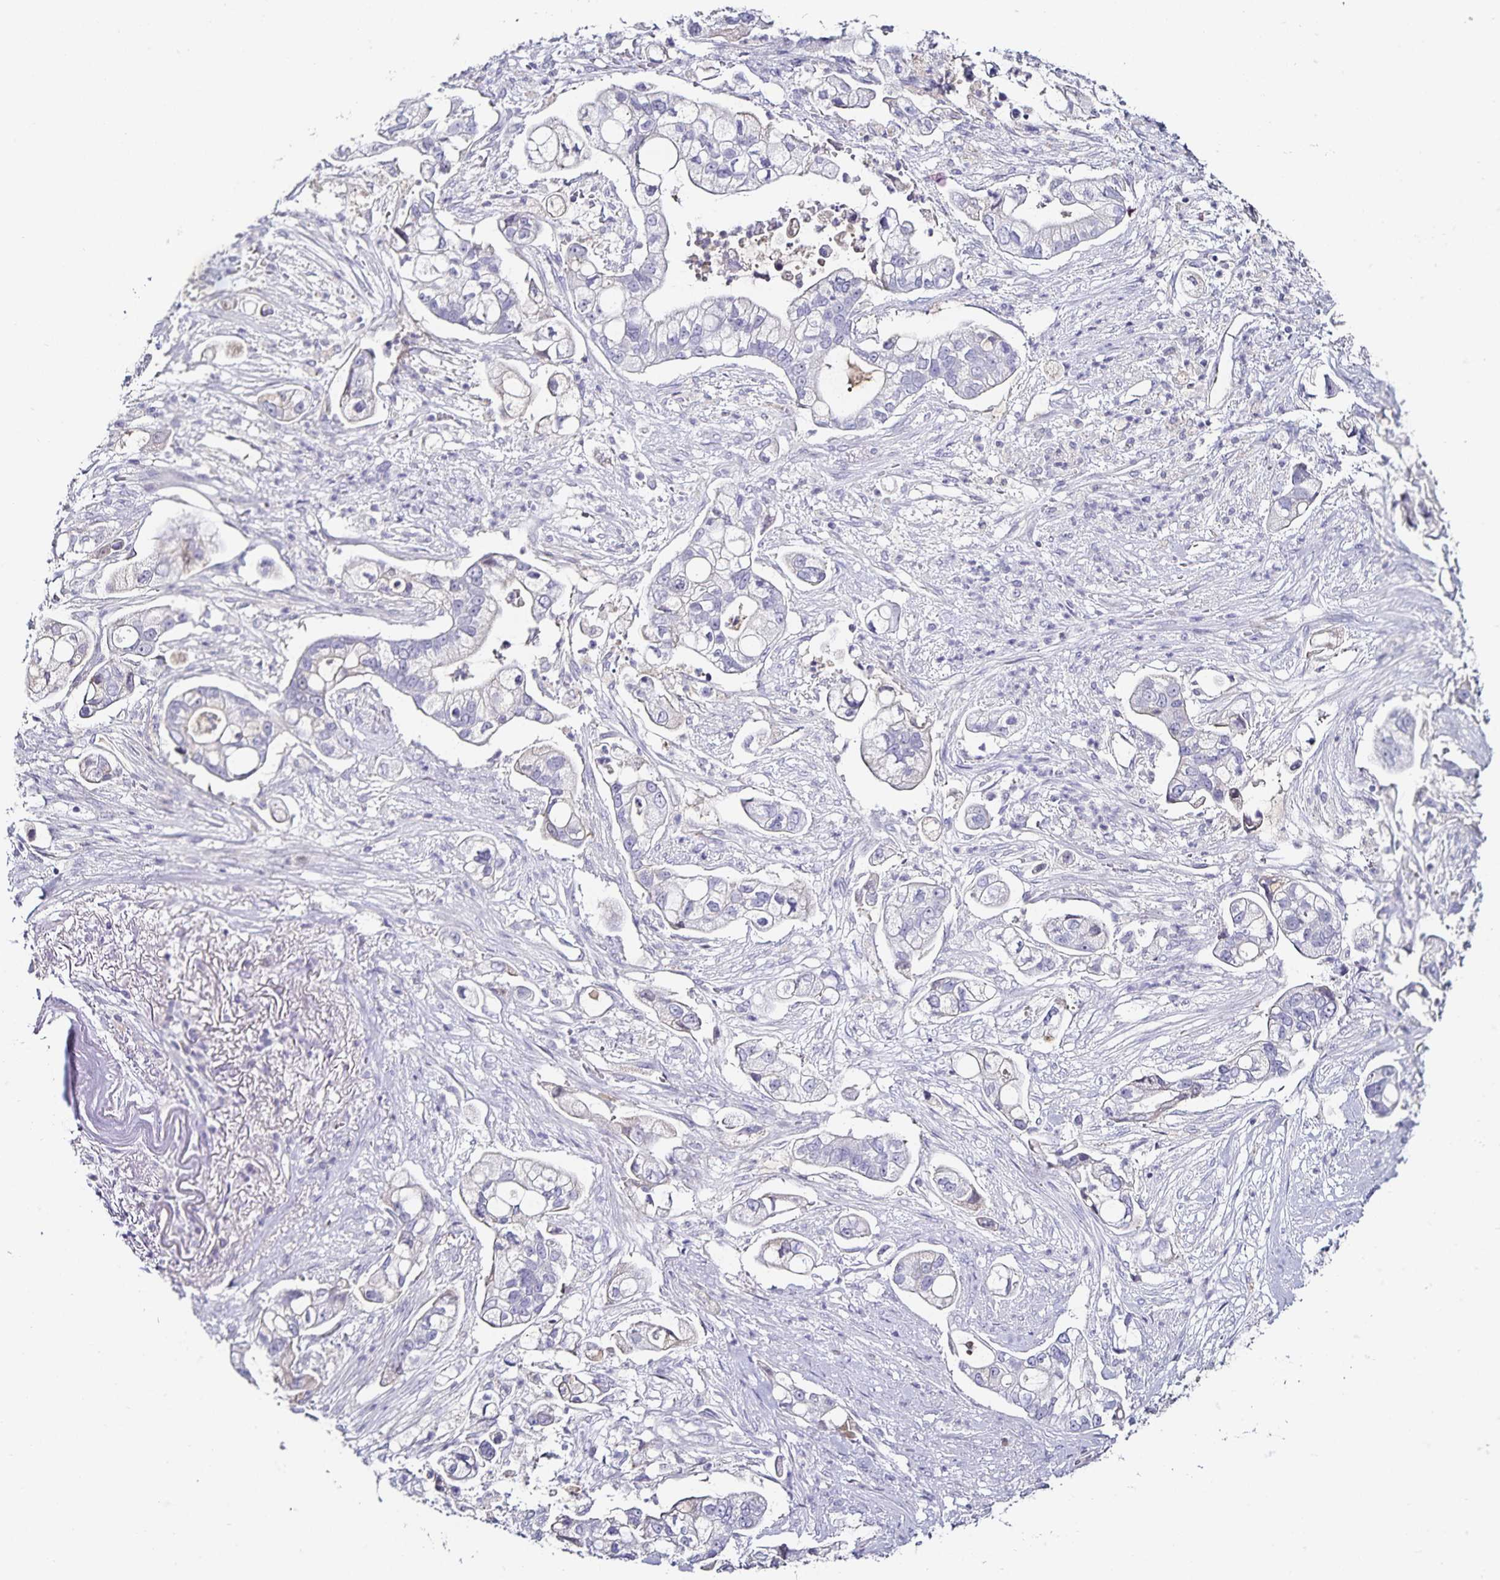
{"staining": {"intensity": "negative", "quantity": "none", "location": "none"}, "tissue": "pancreatic cancer", "cell_type": "Tumor cells", "image_type": "cancer", "snomed": [{"axis": "morphology", "description": "Adenocarcinoma, NOS"}, {"axis": "topography", "description": "Pancreas"}], "caption": "Immunohistochemistry of human pancreatic cancer demonstrates no expression in tumor cells.", "gene": "TTR", "patient": {"sex": "female", "age": 69}}